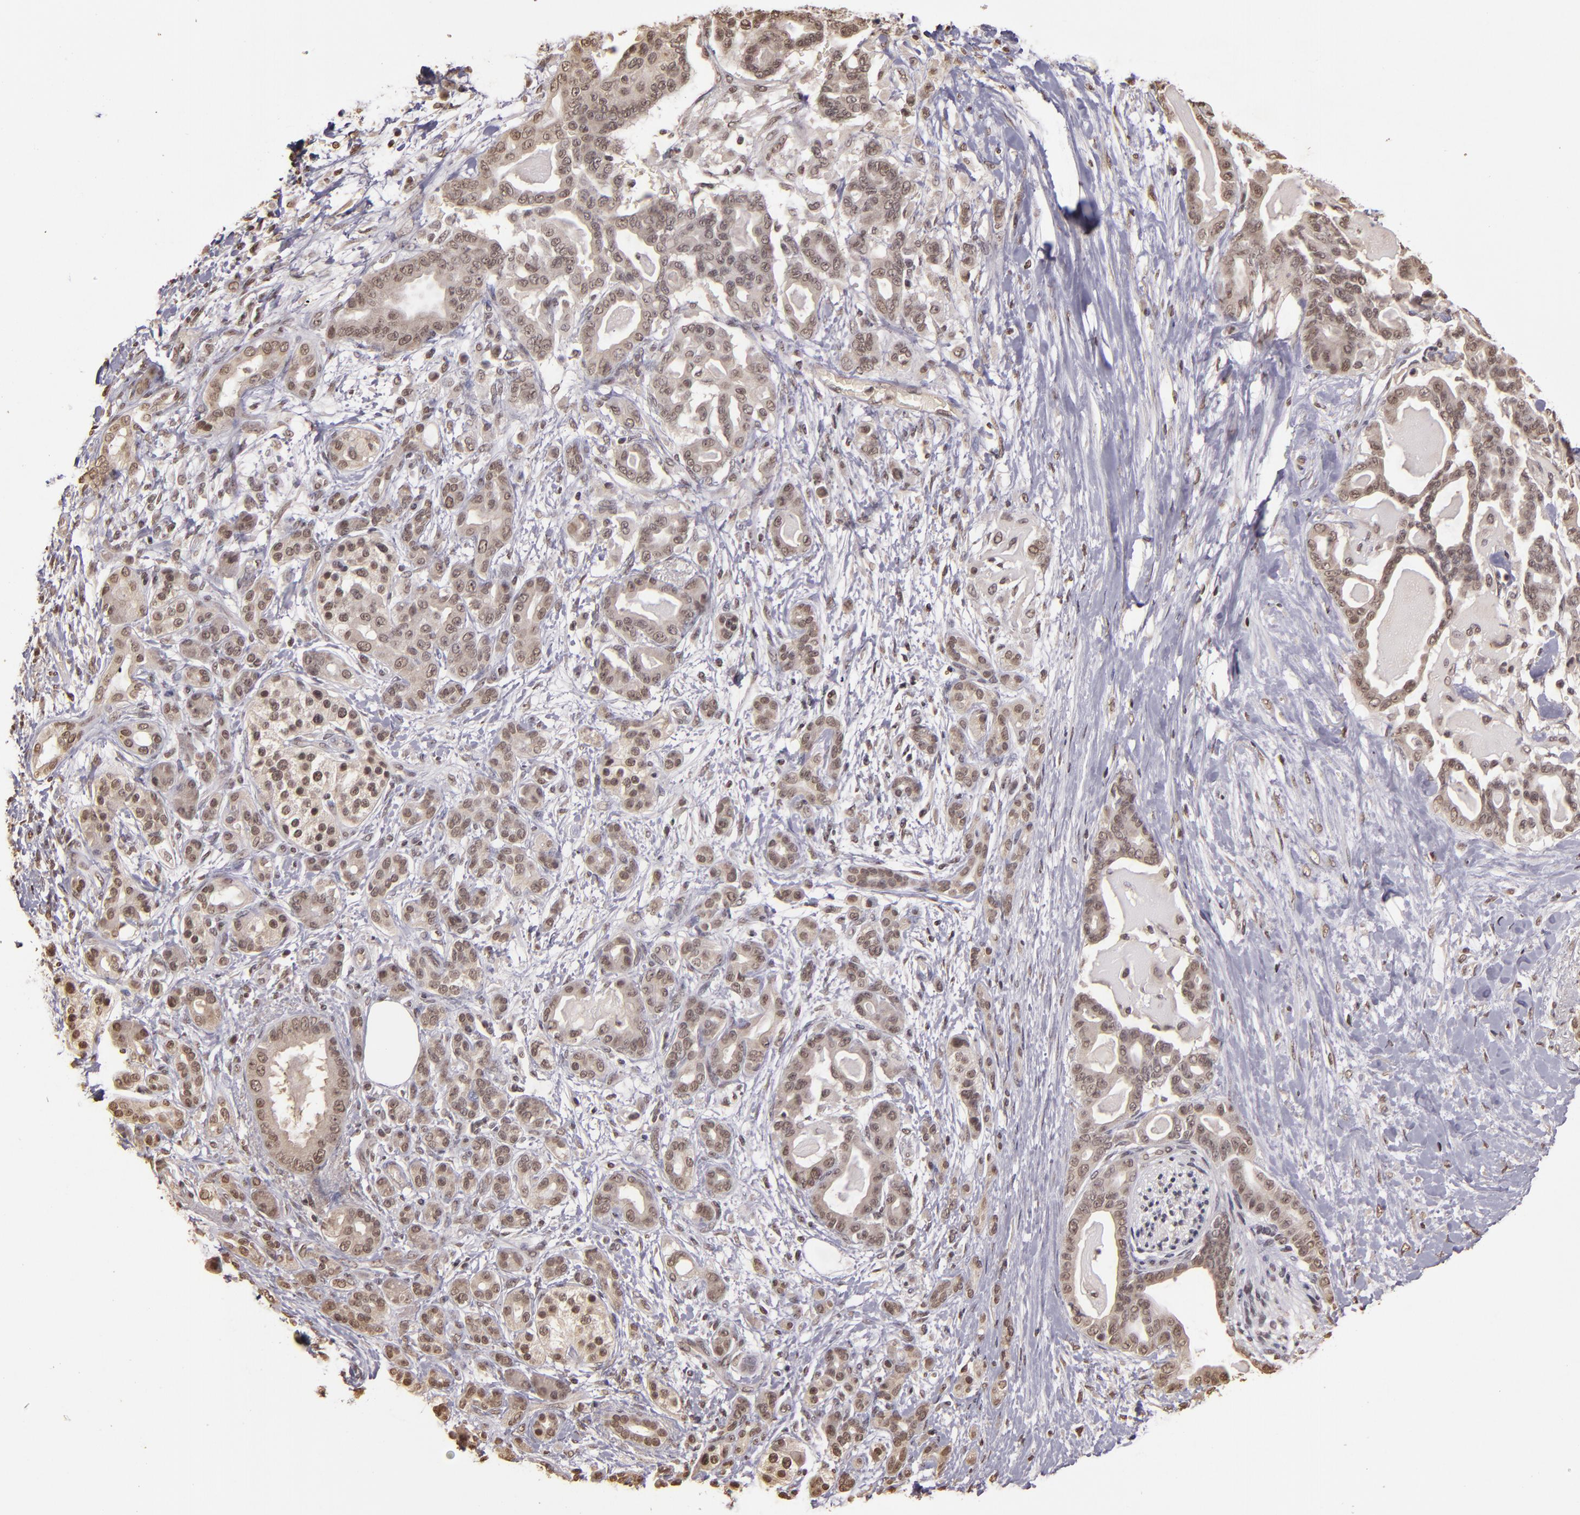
{"staining": {"intensity": "weak", "quantity": ">75%", "location": "cytoplasmic/membranous,nuclear"}, "tissue": "pancreatic cancer", "cell_type": "Tumor cells", "image_type": "cancer", "snomed": [{"axis": "morphology", "description": "Adenocarcinoma, NOS"}, {"axis": "topography", "description": "Pancreas"}], "caption": "Immunohistochemistry (IHC) (DAB) staining of pancreatic cancer demonstrates weak cytoplasmic/membranous and nuclear protein positivity in approximately >75% of tumor cells.", "gene": "CUL1", "patient": {"sex": "male", "age": 63}}